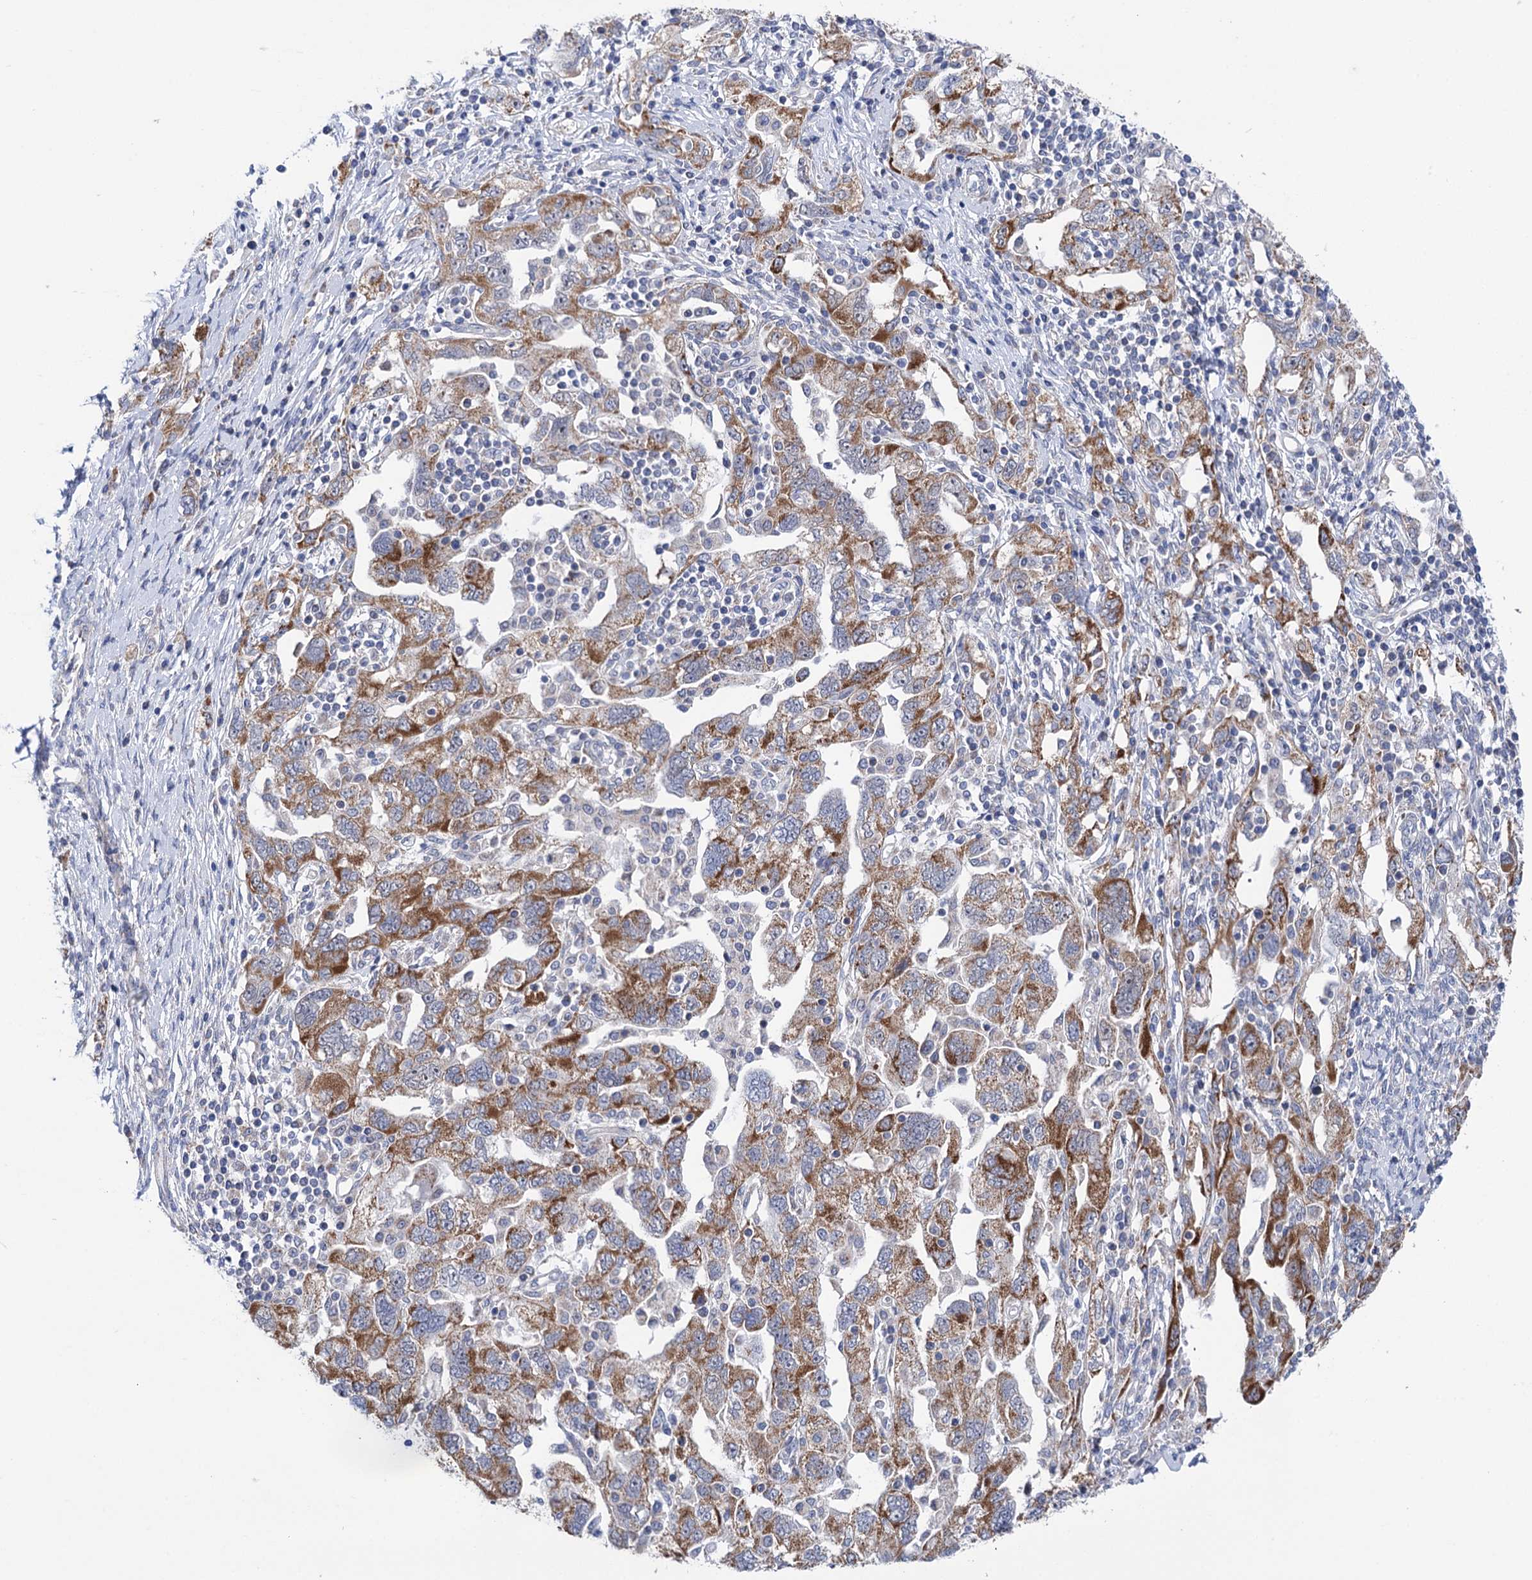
{"staining": {"intensity": "strong", "quantity": ">75%", "location": "cytoplasmic/membranous"}, "tissue": "ovarian cancer", "cell_type": "Tumor cells", "image_type": "cancer", "snomed": [{"axis": "morphology", "description": "Carcinoma, NOS"}, {"axis": "morphology", "description": "Cystadenocarcinoma, serous, NOS"}, {"axis": "topography", "description": "Ovary"}], "caption": "Immunohistochemical staining of serous cystadenocarcinoma (ovarian) displays strong cytoplasmic/membranous protein positivity in about >75% of tumor cells.", "gene": "SUCLA2", "patient": {"sex": "female", "age": 69}}